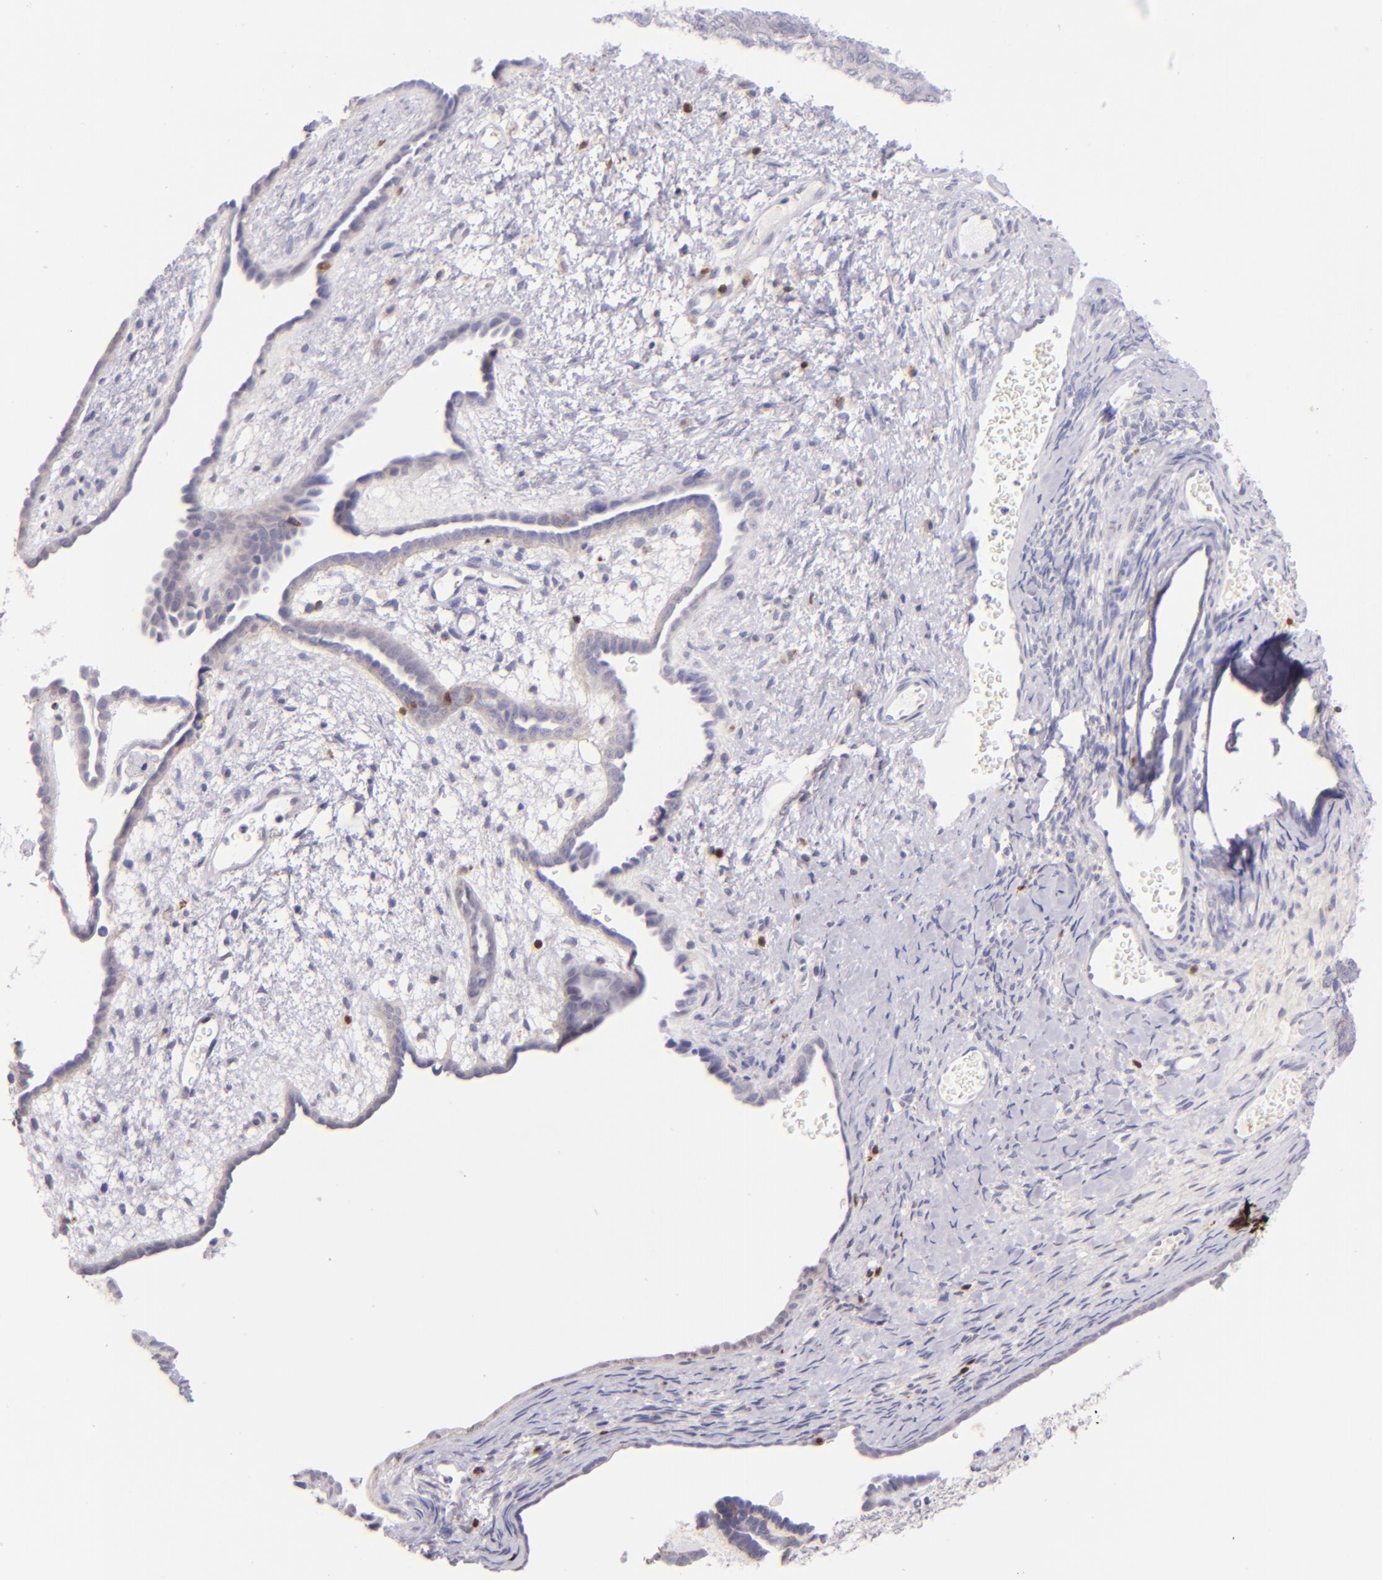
{"staining": {"intensity": "negative", "quantity": "none", "location": "none"}, "tissue": "endometrial cancer", "cell_type": "Tumor cells", "image_type": "cancer", "snomed": [{"axis": "morphology", "description": "Neoplasm, malignant, NOS"}, {"axis": "topography", "description": "Endometrium"}], "caption": "This is an immunohistochemistry image of endometrial malignant neoplasm. There is no positivity in tumor cells.", "gene": "ZAP70", "patient": {"sex": "female", "age": 74}}